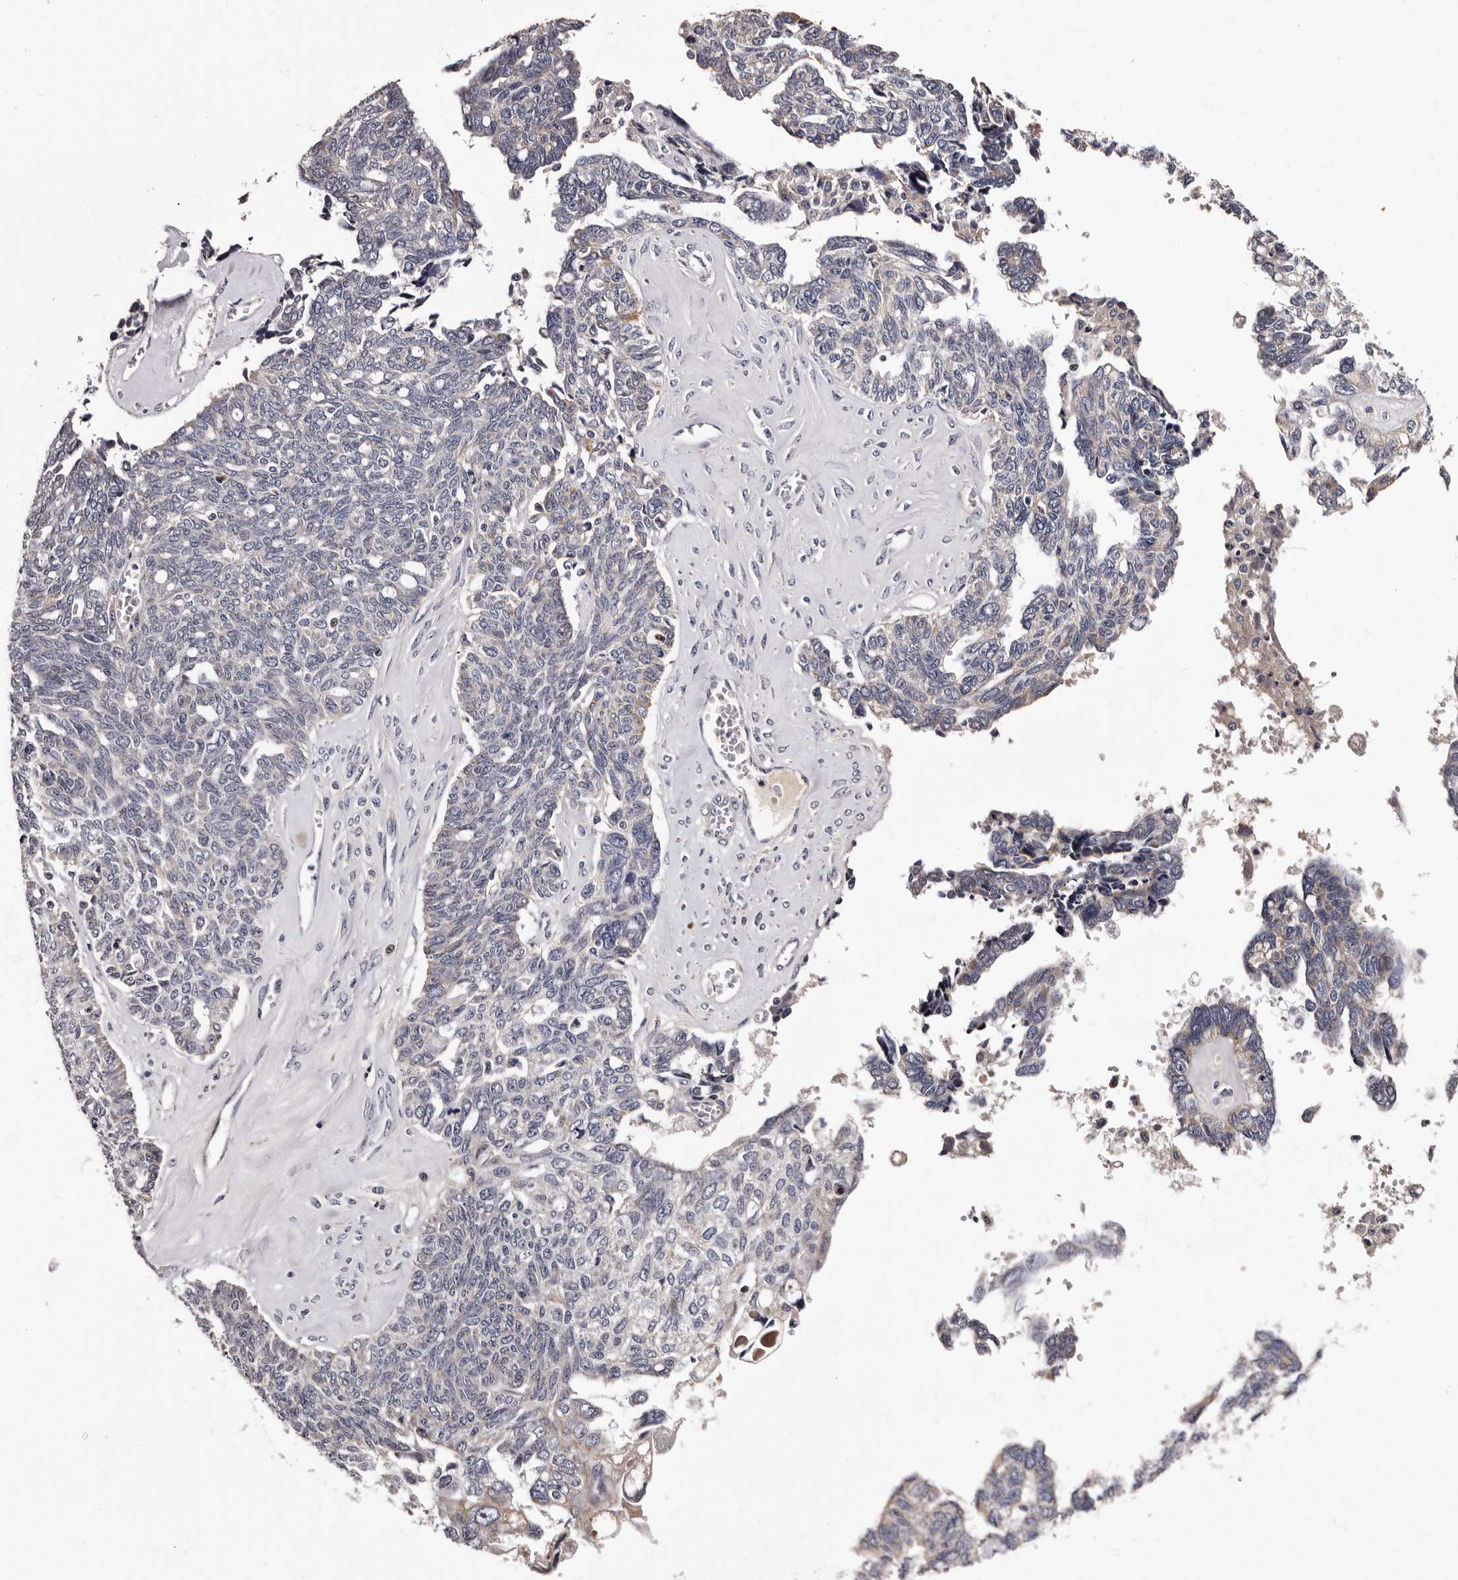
{"staining": {"intensity": "negative", "quantity": "none", "location": "none"}, "tissue": "ovarian cancer", "cell_type": "Tumor cells", "image_type": "cancer", "snomed": [{"axis": "morphology", "description": "Cystadenocarcinoma, serous, NOS"}, {"axis": "topography", "description": "Ovary"}], "caption": "IHC histopathology image of ovarian cancer stained for a protein (brown), which displays no positivity in tumor cells.", "gene": "TAF4B", "patient": {"sex": "female", "age": 79}}